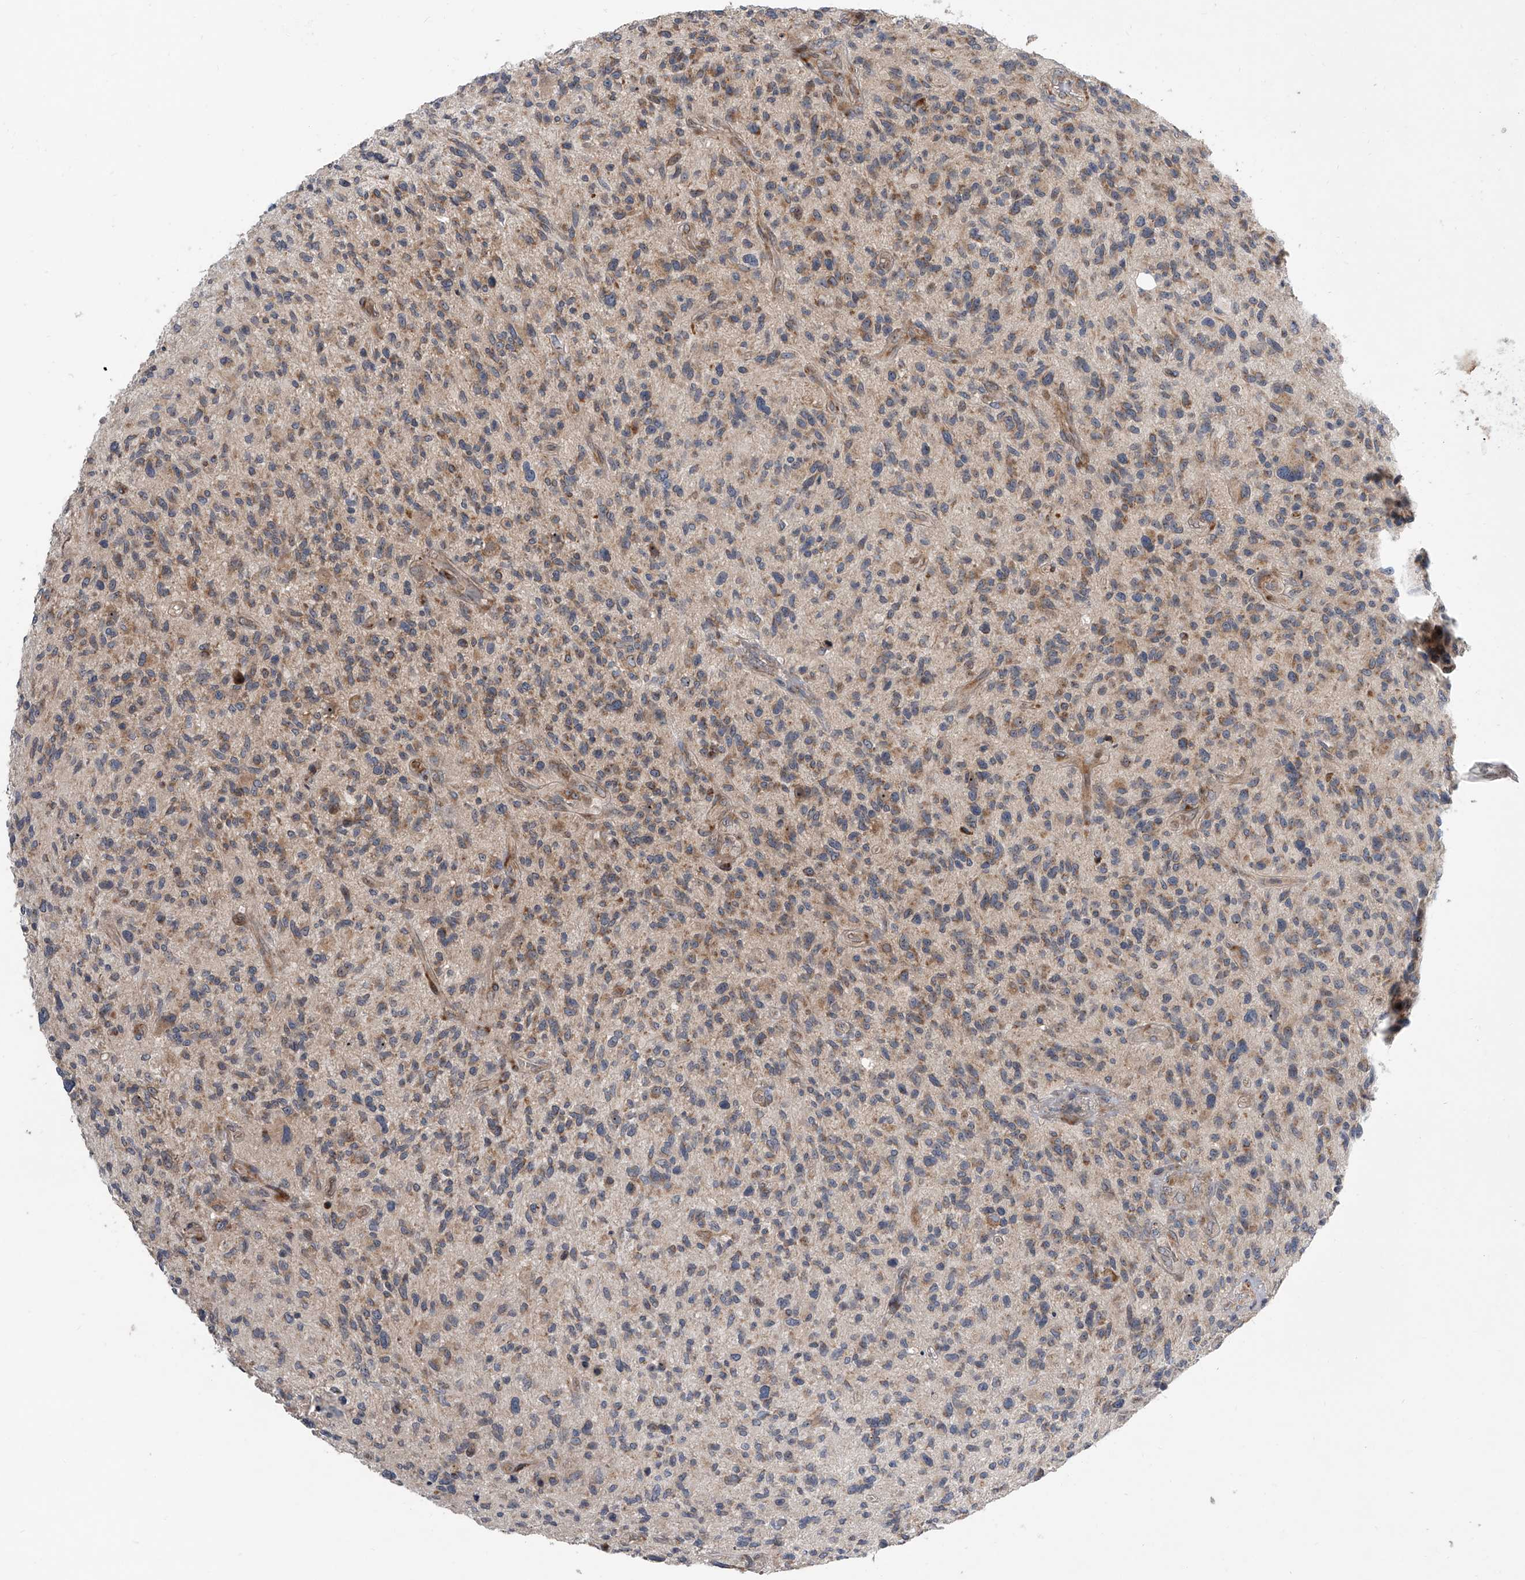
{"staining": {"intensity": "weak", "quantity": ">75%", "location": "cytoplasmic/membranous"}, "tissue": "glioma", "cell_type": "Tumor cells", "image_type": "cancer", "snomed": [{"axis": "morphology", "description": "Glioma, malignant, High grade"}, {"axis": "topography", "description": "Brain"}], "caption": "Human glioma stained with a brown dye shows weak cytoplasmic/membranous positive expression in about >75% of tumor cells.", "gene": "DLGAP2", "patient": {"sex": "male", "age": 47}}